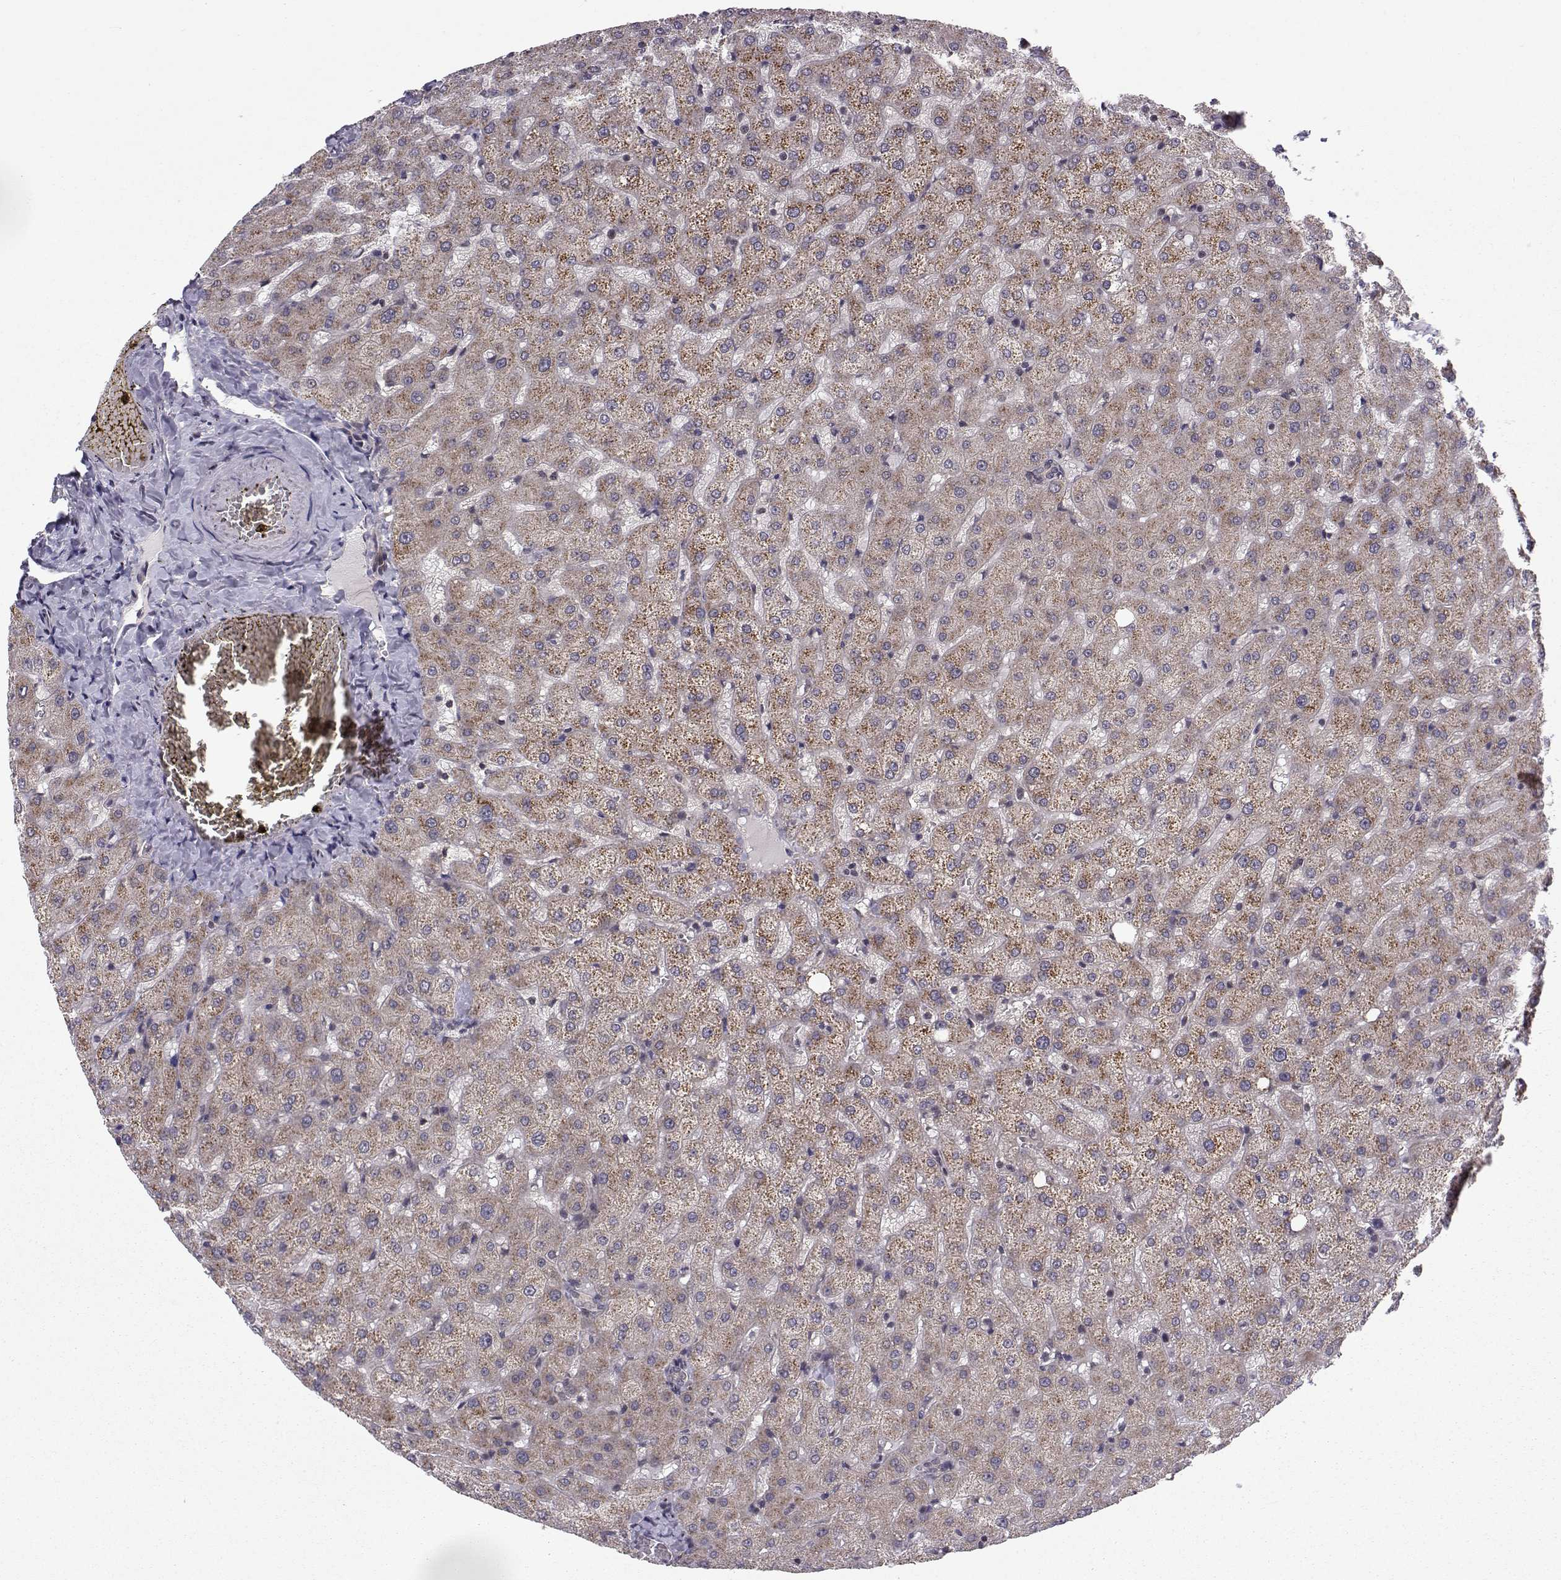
{"staining": {"intensity": "weak", "quantity": "25%-75%", "location": "cytoplasmic/membranous"}, "tissue": "liver", "cell_type": "Cholangiocytes", "image_type": "normal", "snomed": [{"axis": "morphology", "description": "Normal tissue, NOS"}, {"axis": "topography", "description": "Liver"}], "caption": "A micrograph of human liver stained for a protein demonstrates weak cytoplasmic/membranous brown staining in cholangiocytes. (Stains: DAB (3,3'-diaminobenzidine) in brown, nuclei in blue, Microscopy: brightfield microscopy at high magnification).", "gene": "PKN2", "patient": {"sex": "female", "age": 50}}